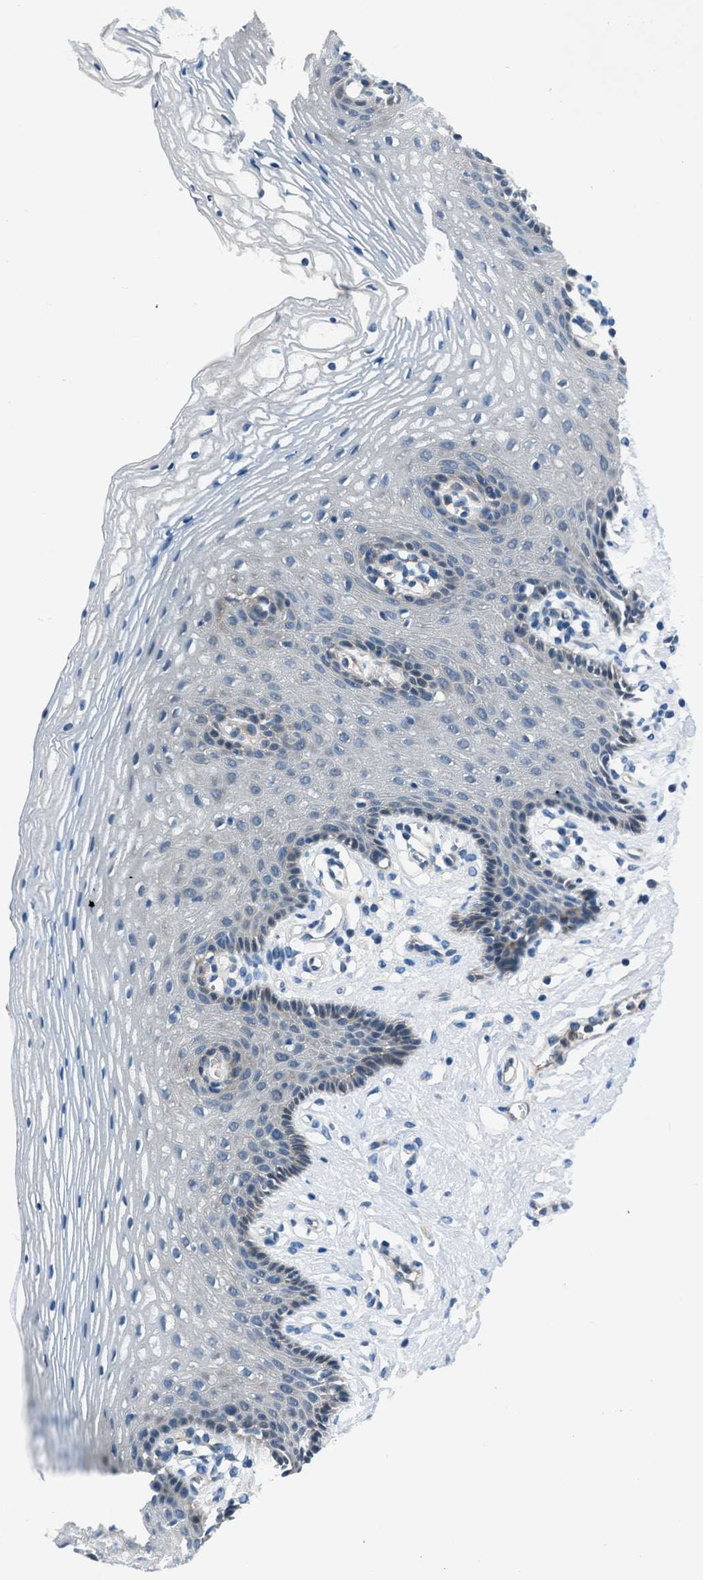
{"staining": {"intensity": "weak", "quantity": "<25%", "location": "cytoplasmic/membranous"}, "tissue": "vagina", "cell_type": "Squamous epithelial cells", "image_type": "normal", "snomed": [{"axis": "morphology", "description": "Normal tissue, NOS"}, {"axis": "topography", "description": "Vagina"}], "caption": "High magnification brightfield microscopy of unremarkable vagina stained with DAB (3,3'-diaminobenzidine) (brown) and counterstained with hematoxylin (blue): squamous epithelial cells show no significant staining. (Stains: DAB (3,3'-diaminobenzidine) IHC with hematoxylin counter stain, Microscopy: brightfield microscopy at high magnification).", "gene": "SLC38A6", "patient": {"sex": "female", "age": 32}}